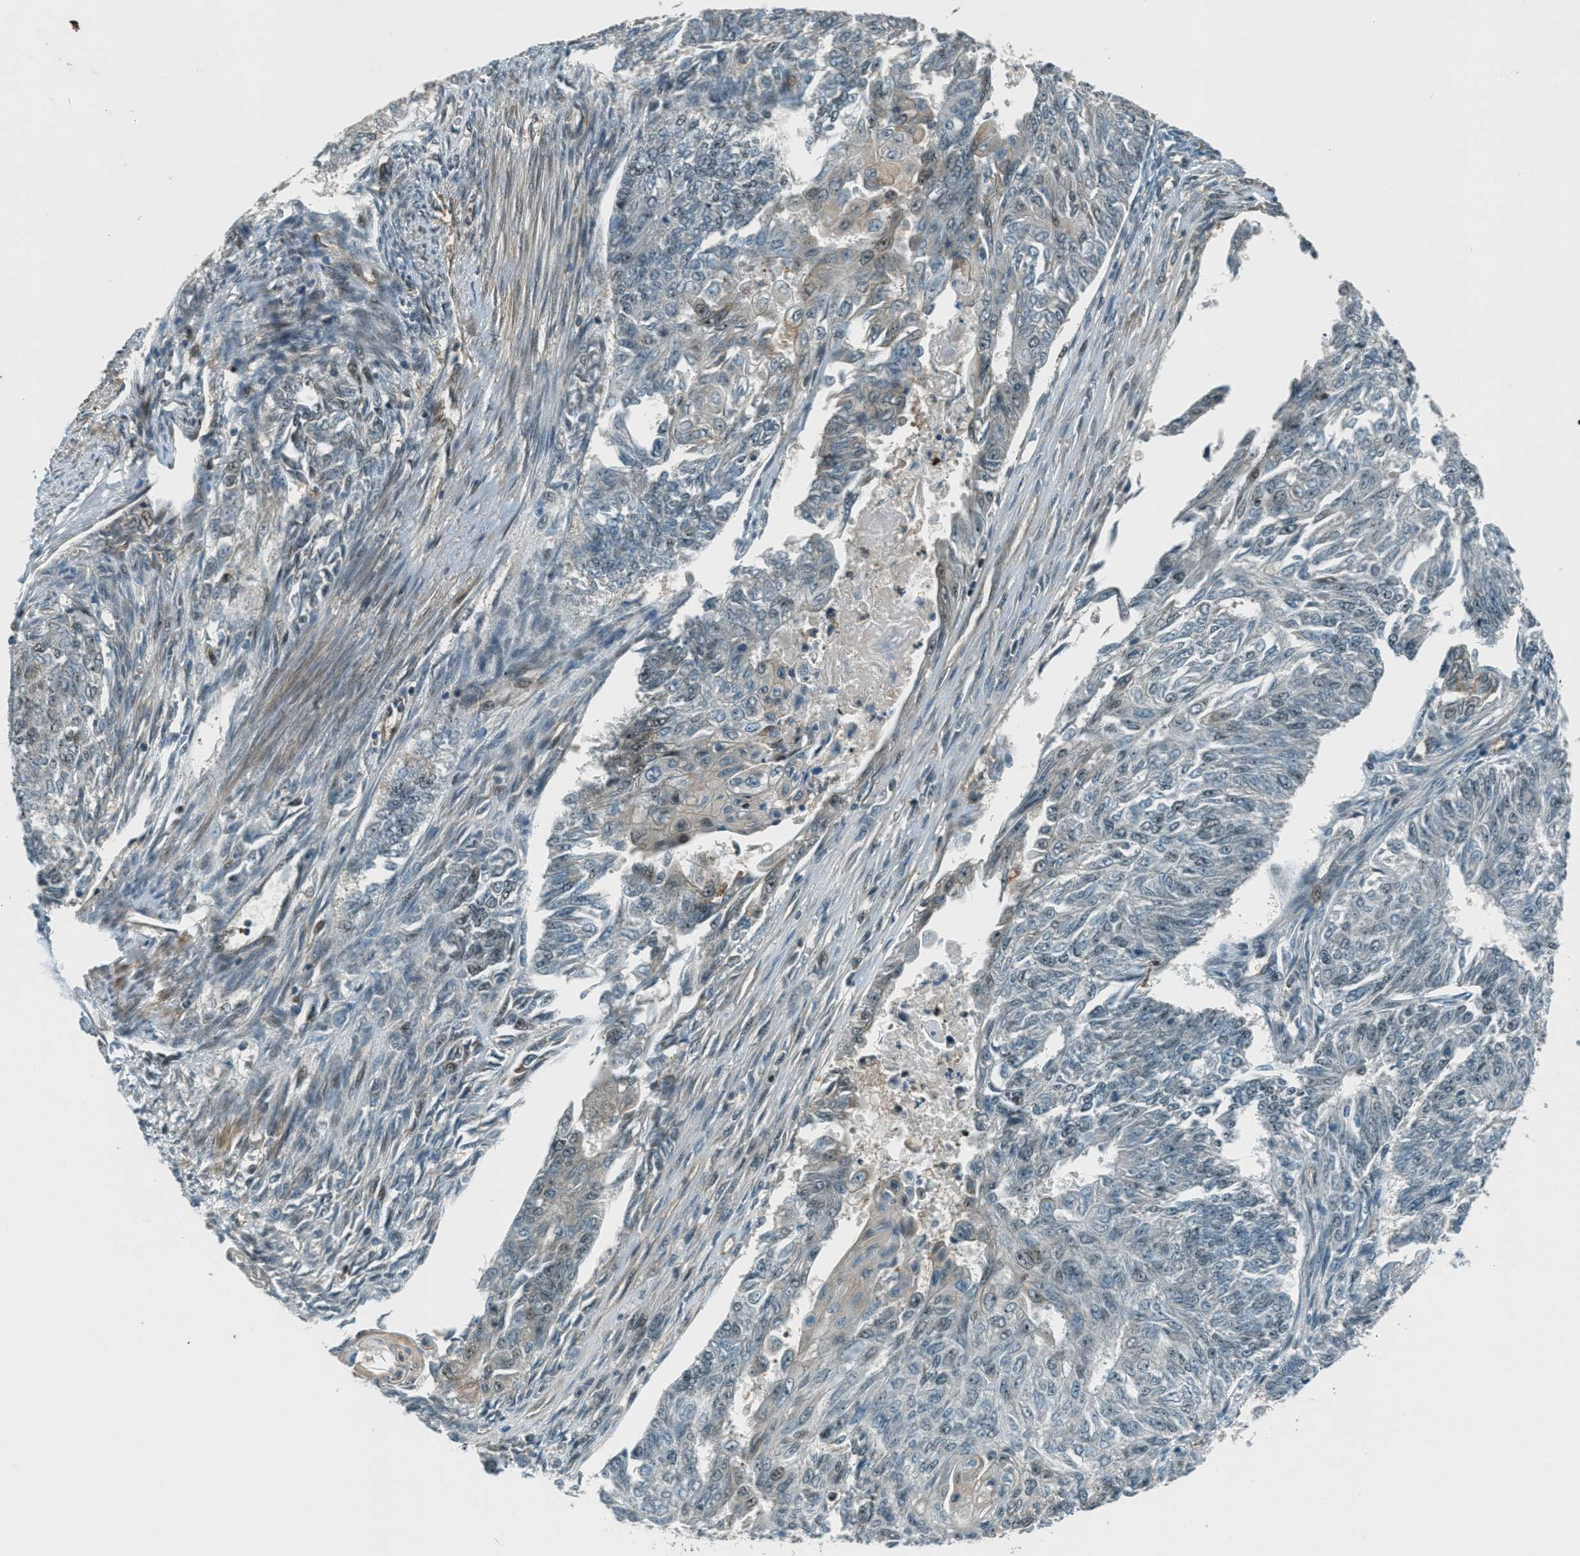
{"staining": {"intensity": "weak", "quantity": "<25%", "location": "cytoplasmic/membranous"}, "tissue": "endometrial cancer", "cell_type": "Tumor cells", "image_type": "cancer", "snomed": [{"axis": "morphology", "description": "Adenocarcinoma, NOS"}, {"axis": "topography", "description": "Endometrium"}], "caption": "High magnification brightfield microscopy of endometrial cancer (adenocarcinoma) stained with DAB (brown) and counterstained with hematoxylin (blue): tumor cells show no significant staining.", "gene": "FOXM1", "patient": {"sex": "female", "age": 32}}